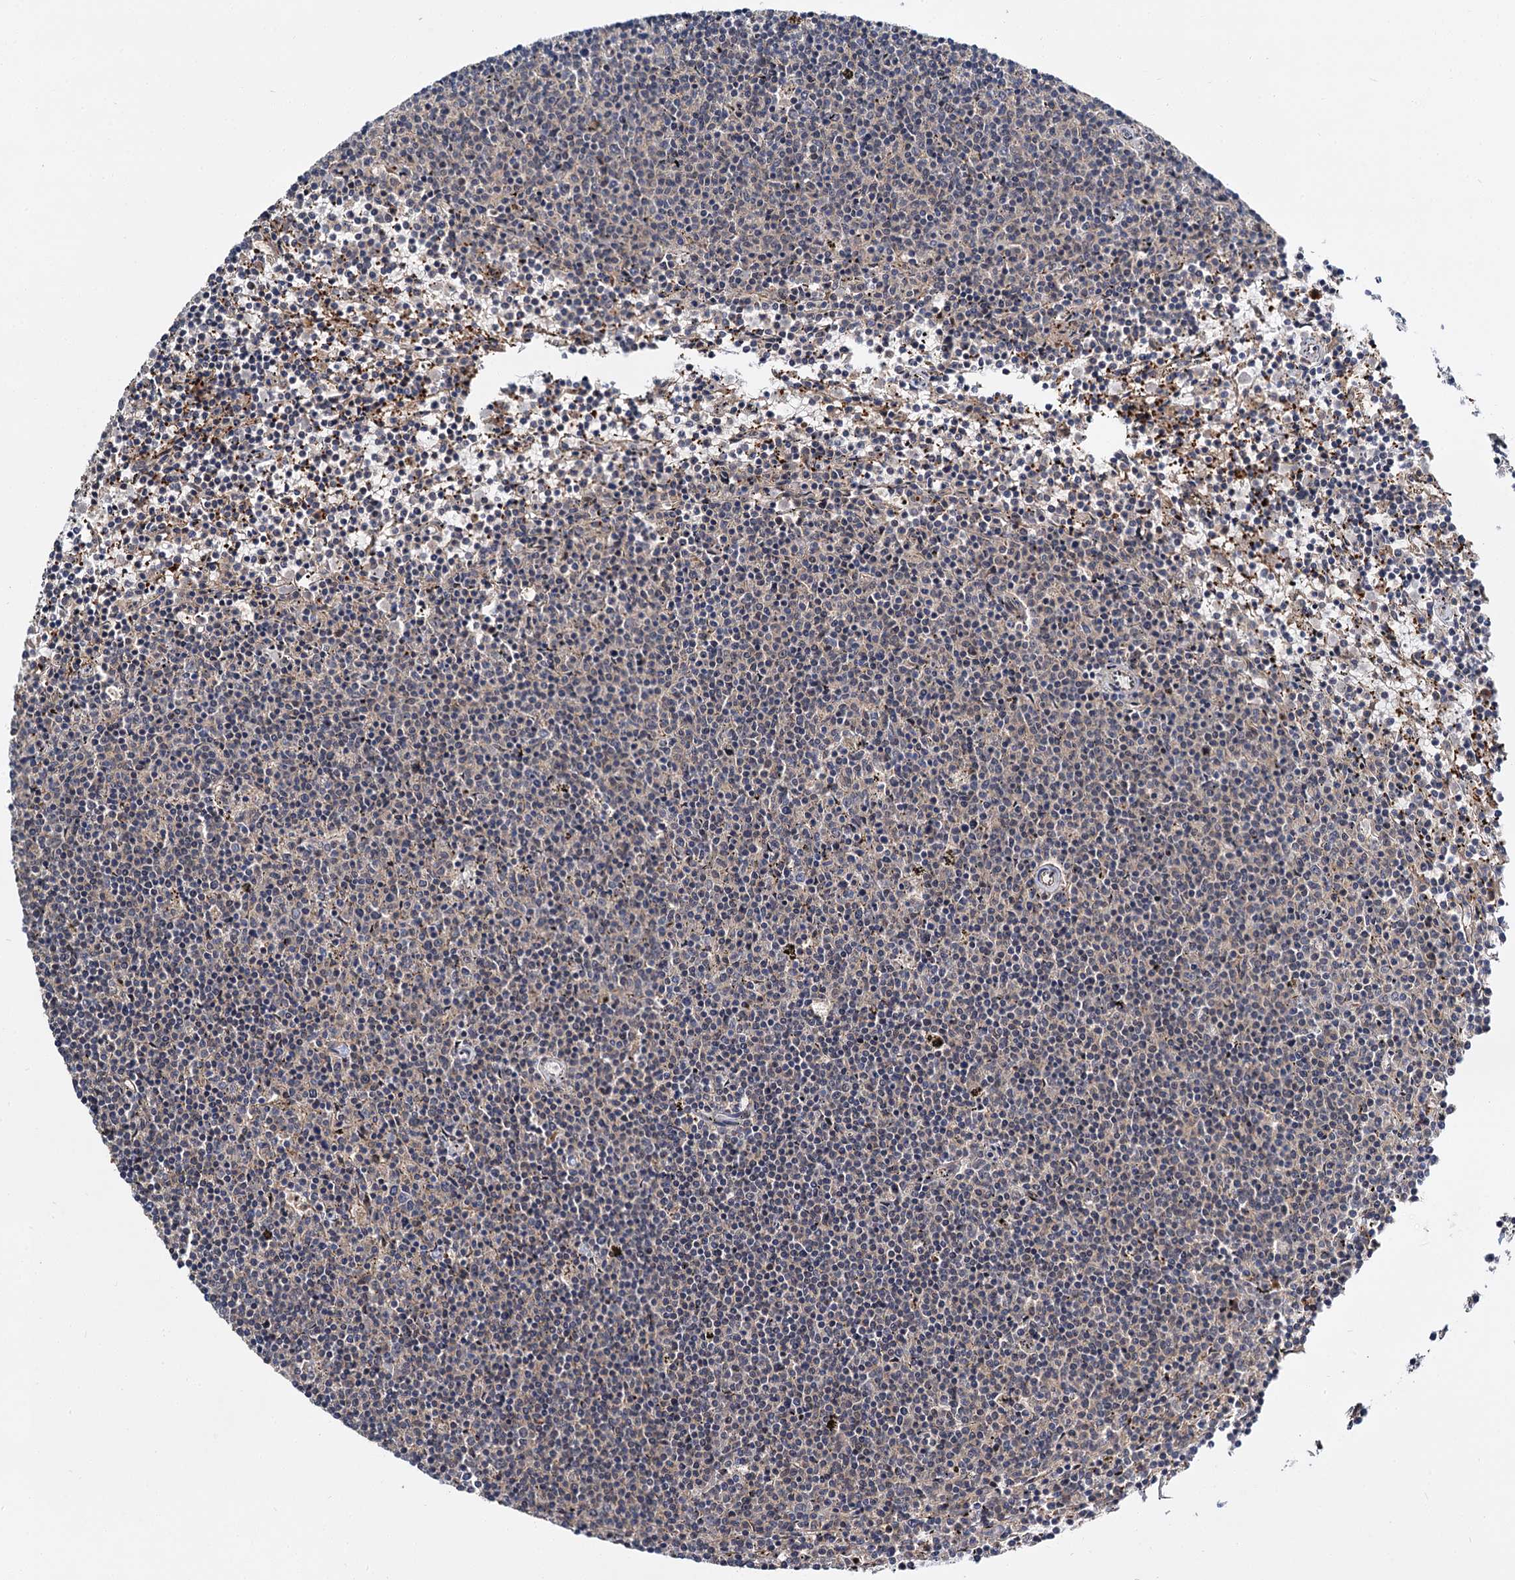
{"staining": {"intensity": "negative", "quantity": "none", "location": "none"}, "tissue": "lymphoma", "cell_type": "Tumor cells", "image_type": "cancer", "snomed": [{"axis": "morphology", "description": "Malignant lymphoma, non-Hodgkin's type, Low grade"}, {"axis": "topography", "description": "Spleen"}], "caption": "High power microscopy histopathology image of an immunohistochemistry (IHC) image of low-grade malignant lymphoma, non-Hodgkin's type, revealing no significant staining in tumor cells.", "gene": "MBD6", "patient": {"sex": "female", "age": 50}}